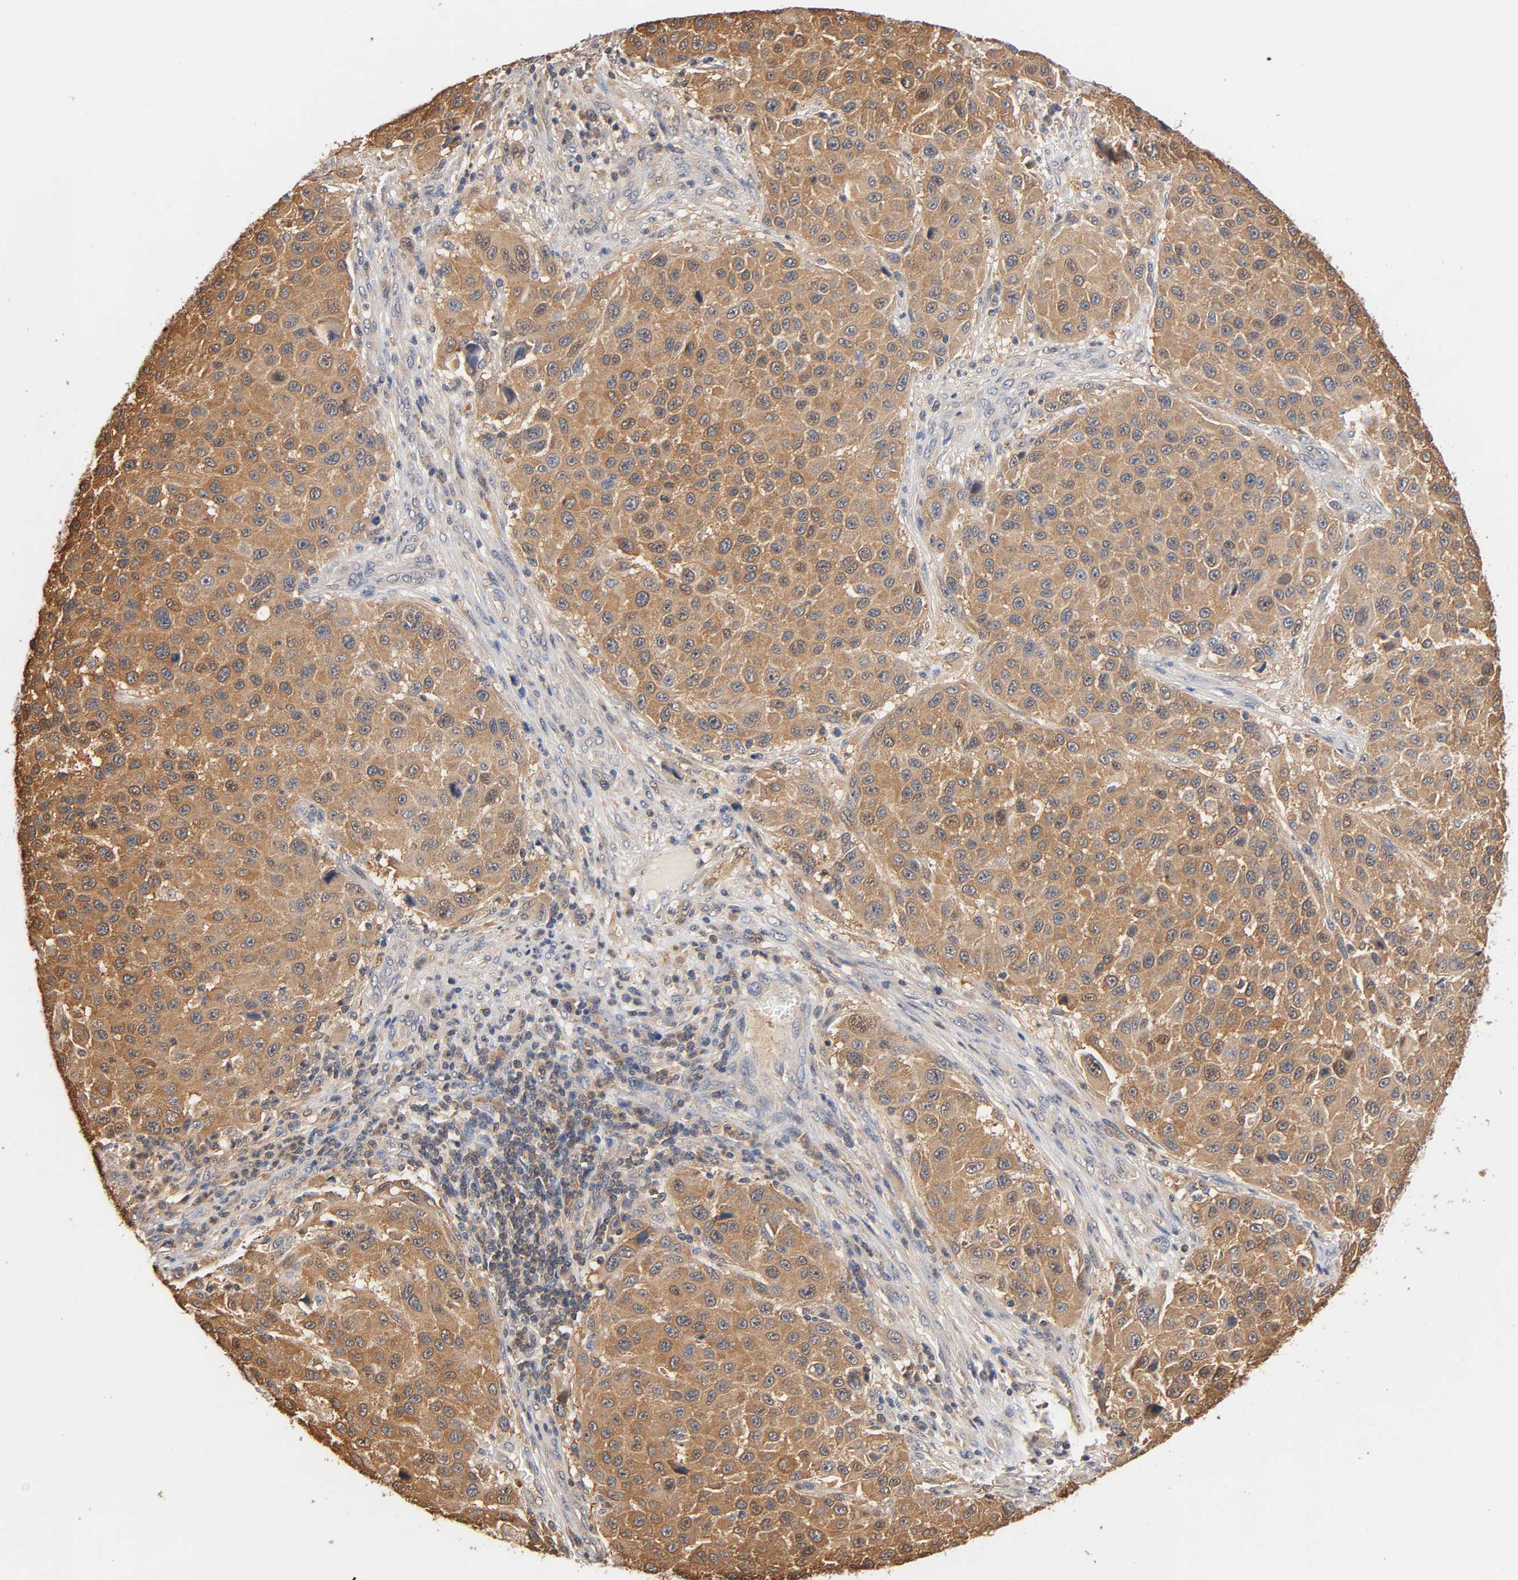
{"staining": {"intensity": "moderate", "quantity": ">75%", "location": "cytoplasmic/membranous"}, "tissue": "melanoma", "cell_type": "Tumor cells", "image_type": "cancer", "snomed": [{"axis": "morphology", "description": "Malignant melanoma, Metastatic site"}, {"axis": "topography", "description": "Lymph node"}], "caption": "Protein expression analysis of malignant melanoma (metastatic site) reveals moderate cytoplasmic/membranous expression in approximately >75% of tumor cells.", "gene": "ALDOA", "patient": {"sex": "male", "age": 61}}